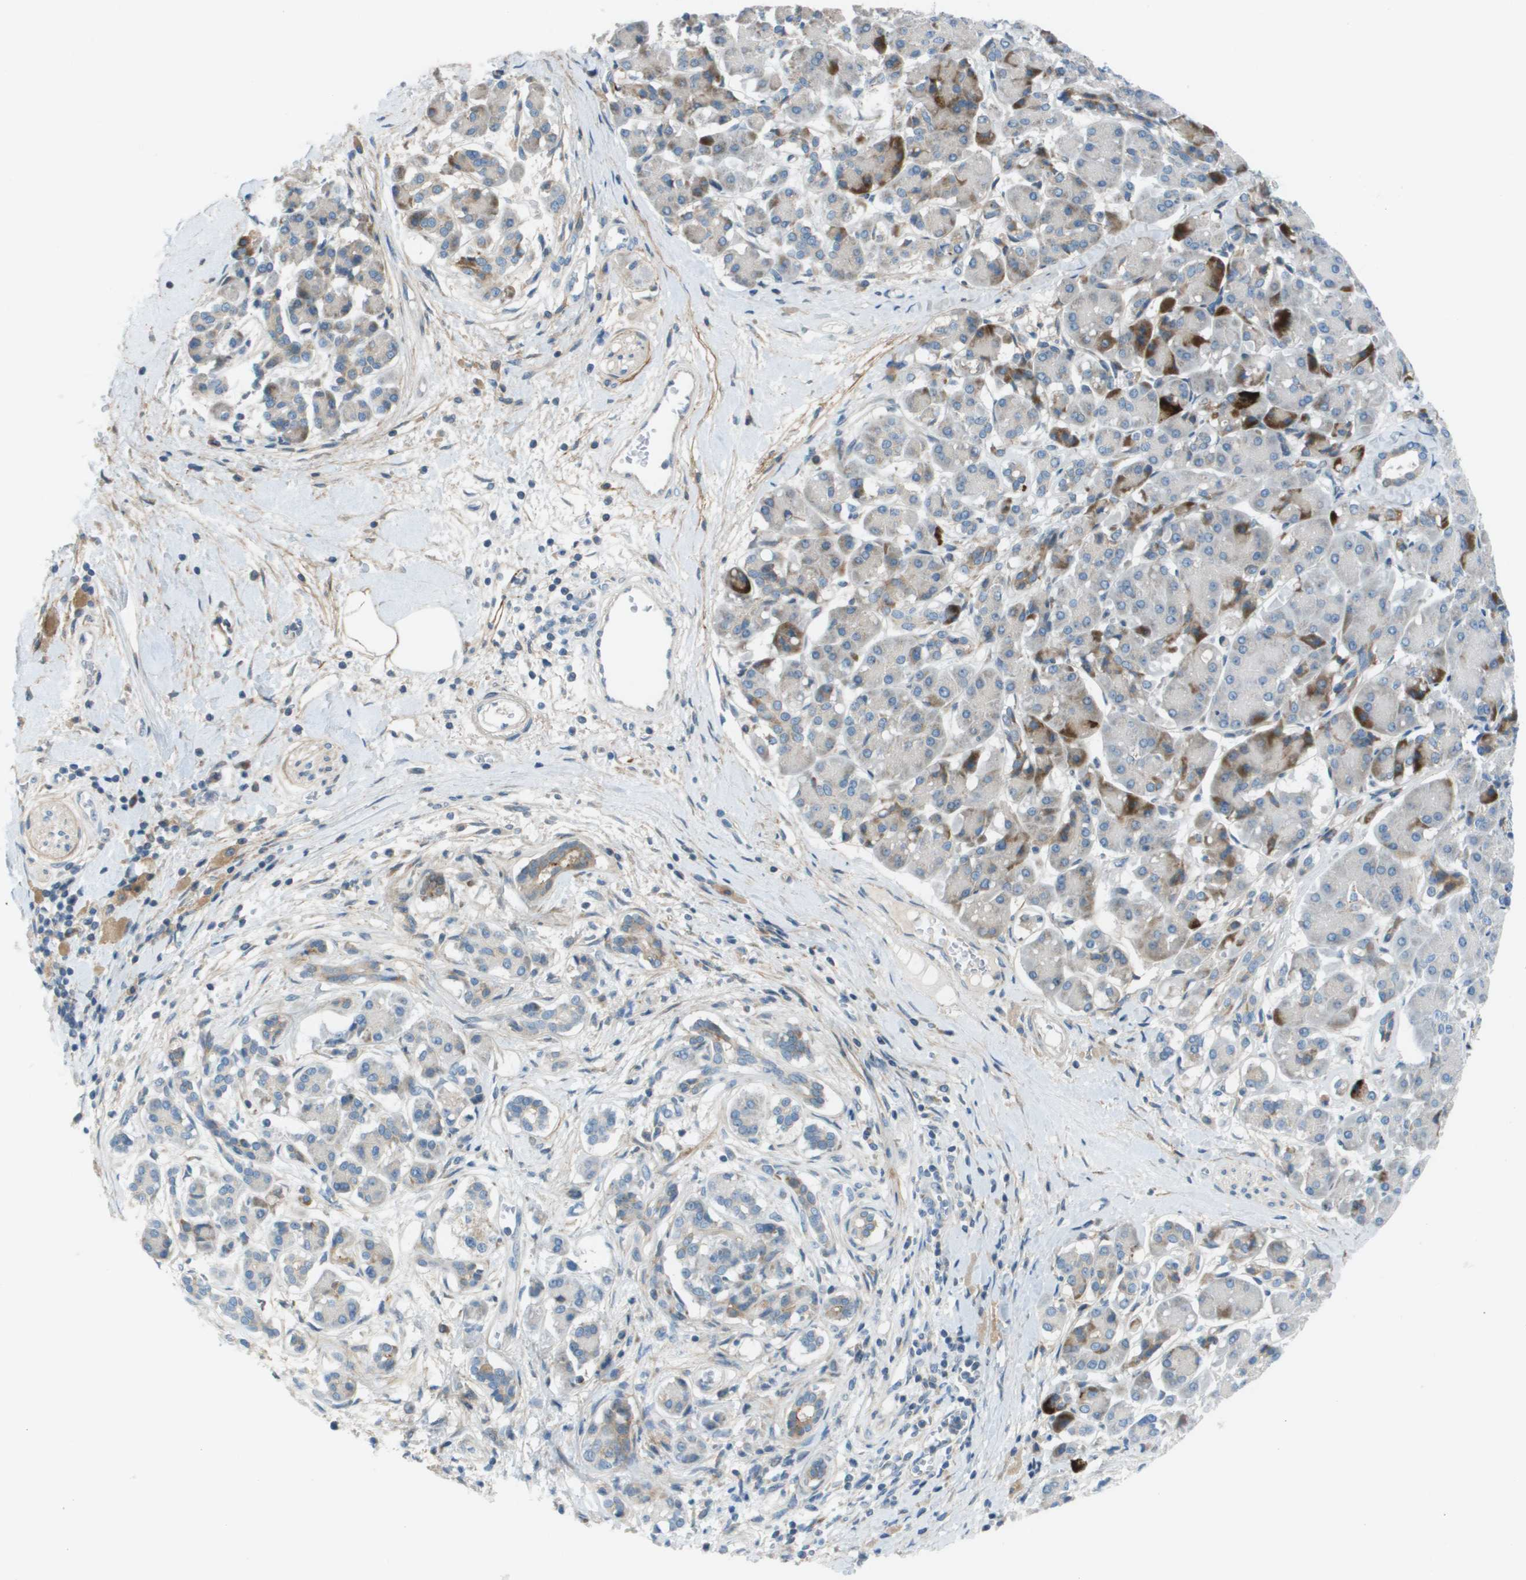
{"staining": {"intensity": "moderate", "quantity": "<25%", "location": "cytoplasmic/membranous"}, "tissue": "pancreatic cancer", "cell_type": "Tumor cells", "image_type": "cancer", "snomed": [{"axis": "morphology", "description": "Adenocarcinoma, NOS"}, {"axis": "topography", "description": "Pancreas"}], "caption": "Brown immunohistochemical staining in human pancreatic cancer (adenocarcinoma) exhibits moderate cytoplasmic/membranous staining in approximately <25% of tumor cells.", "gene": "GALNT6", "patient": {"sex": "male", "age": 55}}